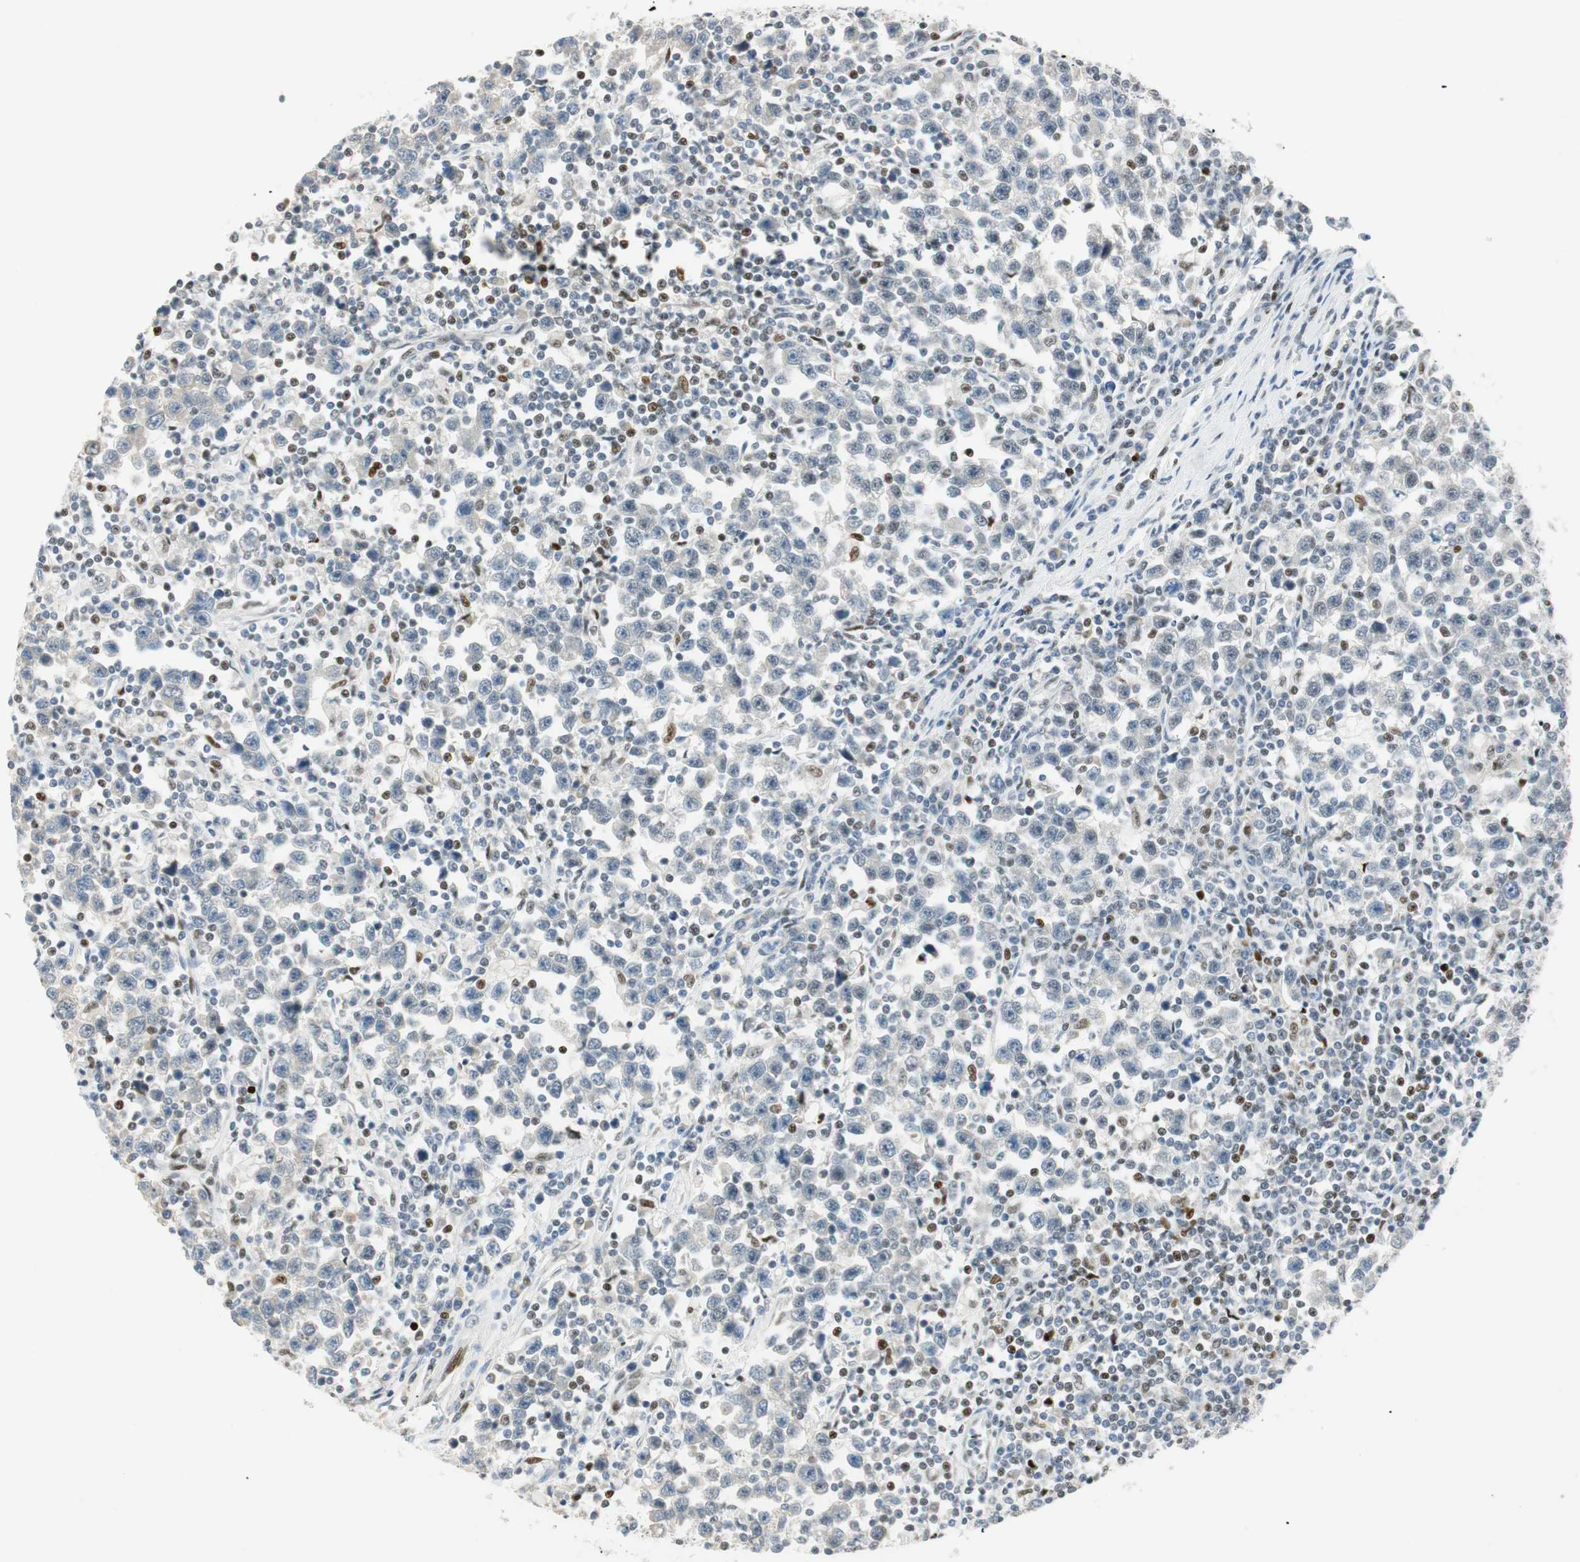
{"staining": {"intensity": "negative", "quantity": "none", "location": "none"}, "tissue": "testis cancer", "cell_type": "Tumor cells", "image_type": "cancer", "snomed": [{"axis": "morphology", "description": "Seminoma, NOS"}, {"axis": "topography", "description": "Testis"}], "caption": "This is a image of immunohistochemistry (IHC) staining of seminoma (testis), which shows no staining in tumor cells. (DAB immunohistochemistry with hematoxylin counter stain).", "gene": "MSX2", "patient": {"sex": "male", "age": 43}}